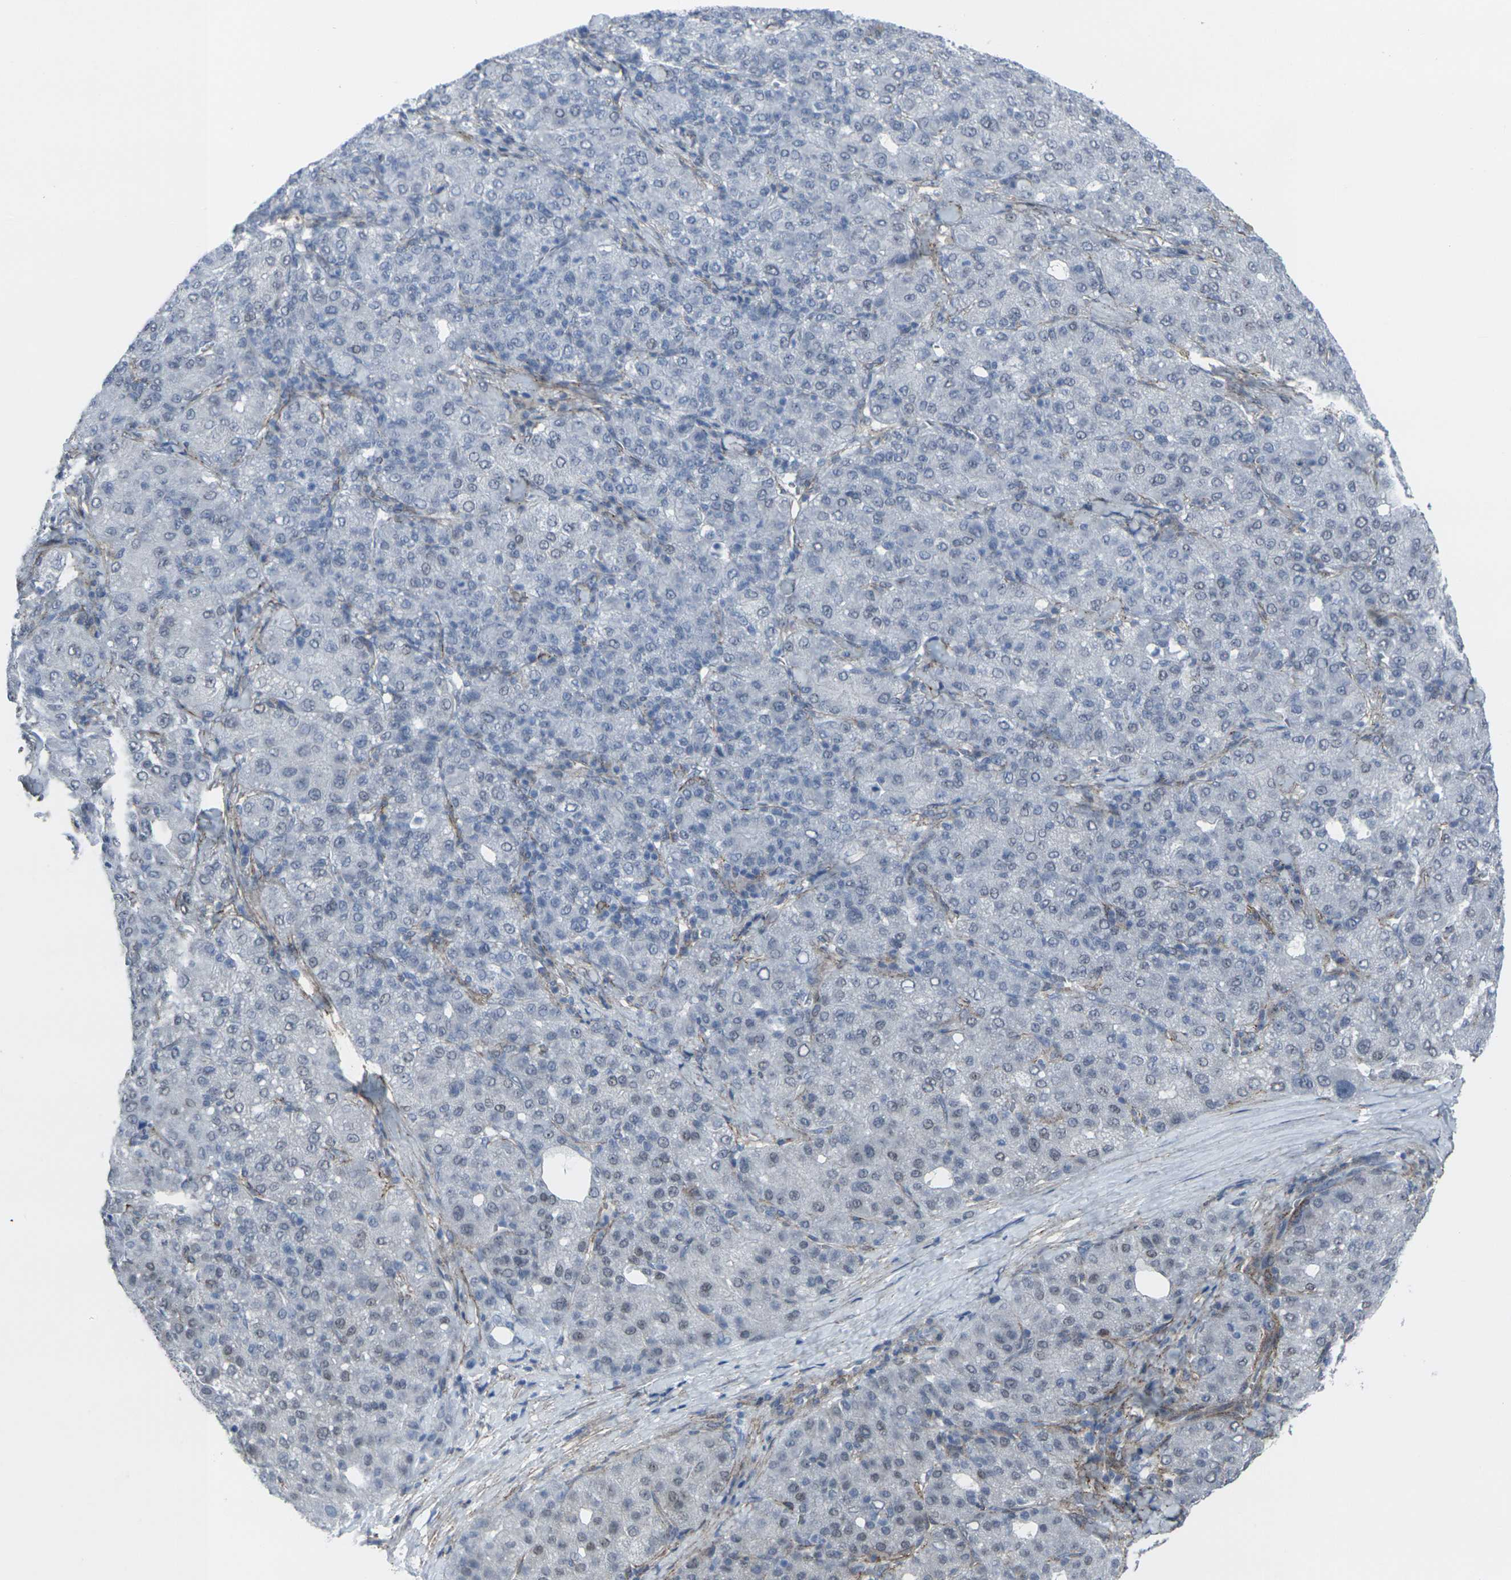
{"staining": {"intensity": "negative", "quantity": "none", "location": "none"}, "tissue": "liver cancer", "cell_type": "Tumor cells", "image_type": "cancer", "snomed": [{"axis": "morphology", "description": "Carcinoma, Hepatocellular, NOS"}, {"axis": "topography", "description": "Liver"}], "caption": "This is an immunohistochemistry (IHC) histopathology image of human hepatocellular carcinoma (liver). There is no staining in tumor cells.", "gene": "CDH11", "patient": {"sex": "male", "age": 65}}